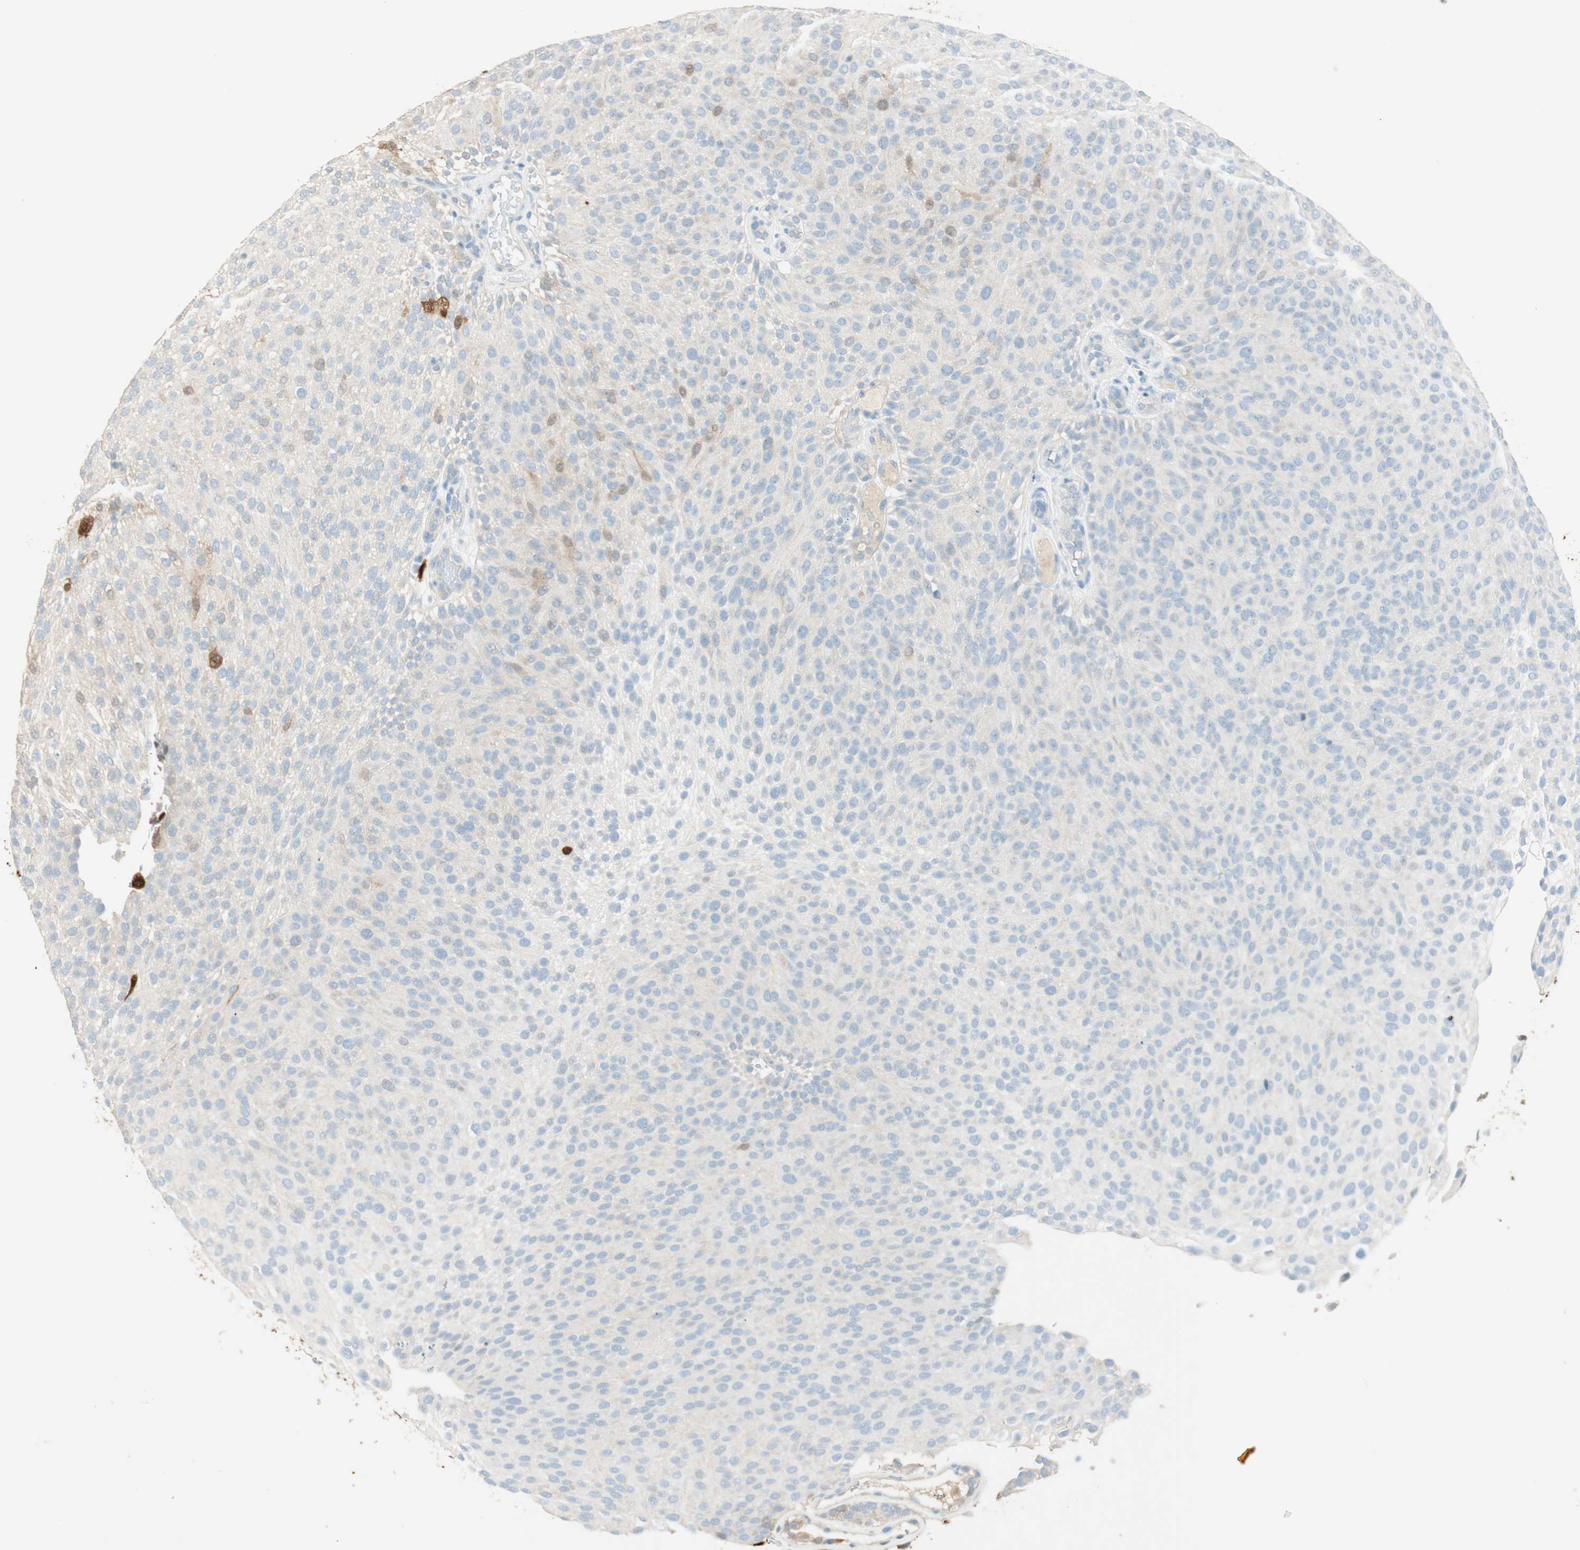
{"staining": {"intensity": "strong", "quantity": ">75%", "location": "cytoplasmic/membranous,nuclear"}, "tissue": "urothelial cancer", "cell_type": "Tumor cells", "image_type": "cancer", "snomed": [{"axis": "morphology", "description": "Urothelial carcinoma, Low grade"}, {"axis": "topography", "description": "Urinary bladder"}], "caption": "IHC histopathology image of human urothelial cancer stained for a protein (brown), which demonstrates high levels of strong cytoplasmic/membranous and nuclear staining in about >75% of tumor cells.", "gene": "HPGD", "patient": {"sex": "male", "age": 78}}